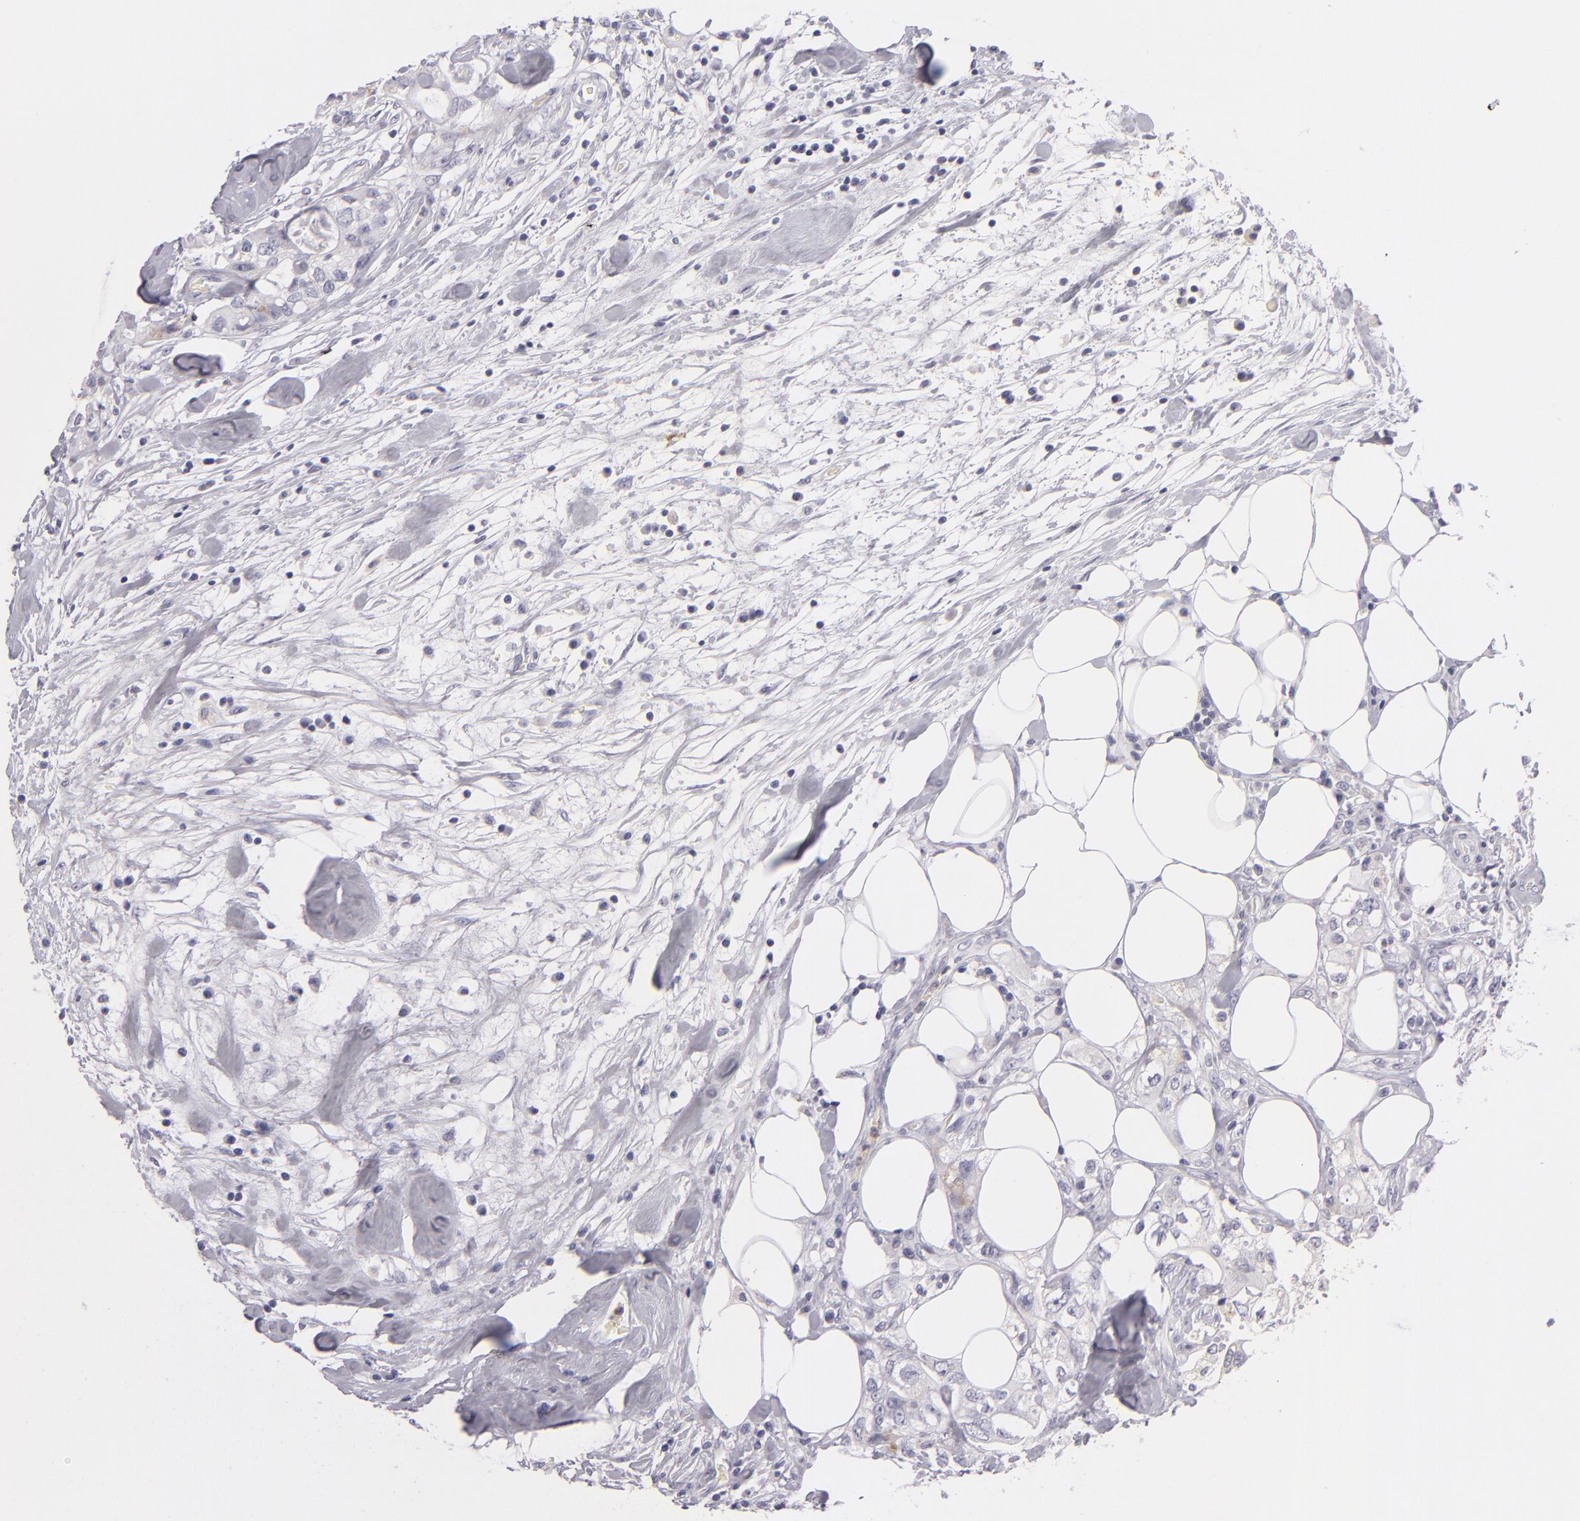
{"staining": {"intensity": "negative", "quantity": "none", "location": "none"}, "tissue": "colorectal cancer", "cell_type": "Tumor cells", "image_type": "cancer", "snomed": [{"axis": "morphology", "description": "Adenocarcinoma, NOS"}, {"axis": "topography", "description": "Rectum"}], "caption": "Immunohistochemistry of colorectal cancer (adenocarcinoma) demonstrates no positivity in tumor cells.", "gene": "TNNC1", "patient": {"sex": "female", "age": 57}}